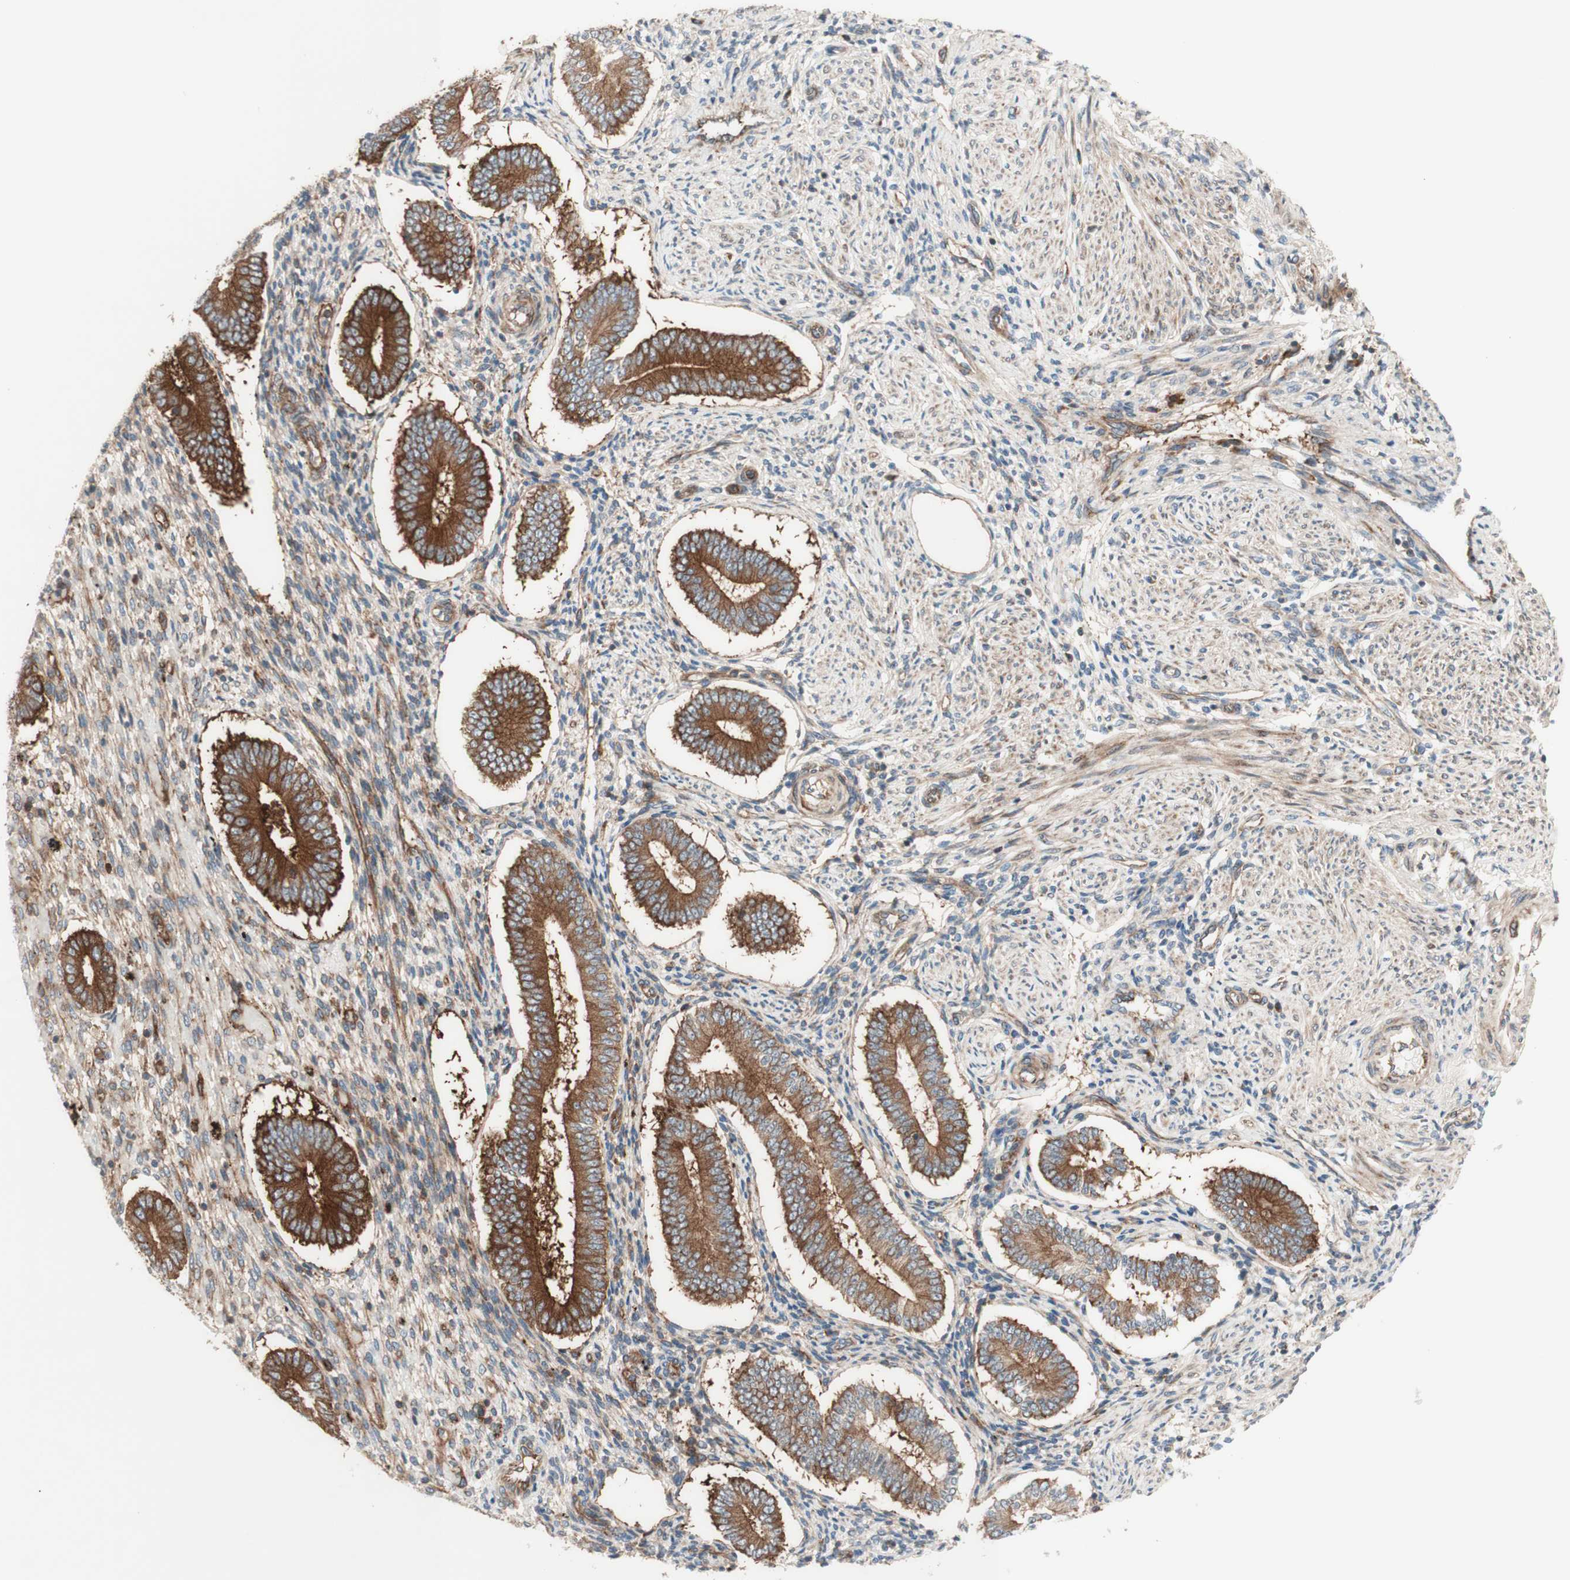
{"staining": {"intensity": "moderate", "quantity": ">75%", "location": "cytoplasmic/membranous"}, "tissue": "endometrium", "cell_type": "Cells in endometrial stroma", "image_type": "normal", "snomed": [{"axis": "morphology", "description": "Normal tissue, NOS"}, {"axis": "topography", "description": "Endometrium"}], "caption": "This histopathology image exhibits immunohistochemistry staining of benign endometrium, with medium moderate cytoplasmic/membranous expression in approximately >75% of cells in endometrial stroma.", "gene": "CCN4", "patient": {"sex": "female", "age": 42}}